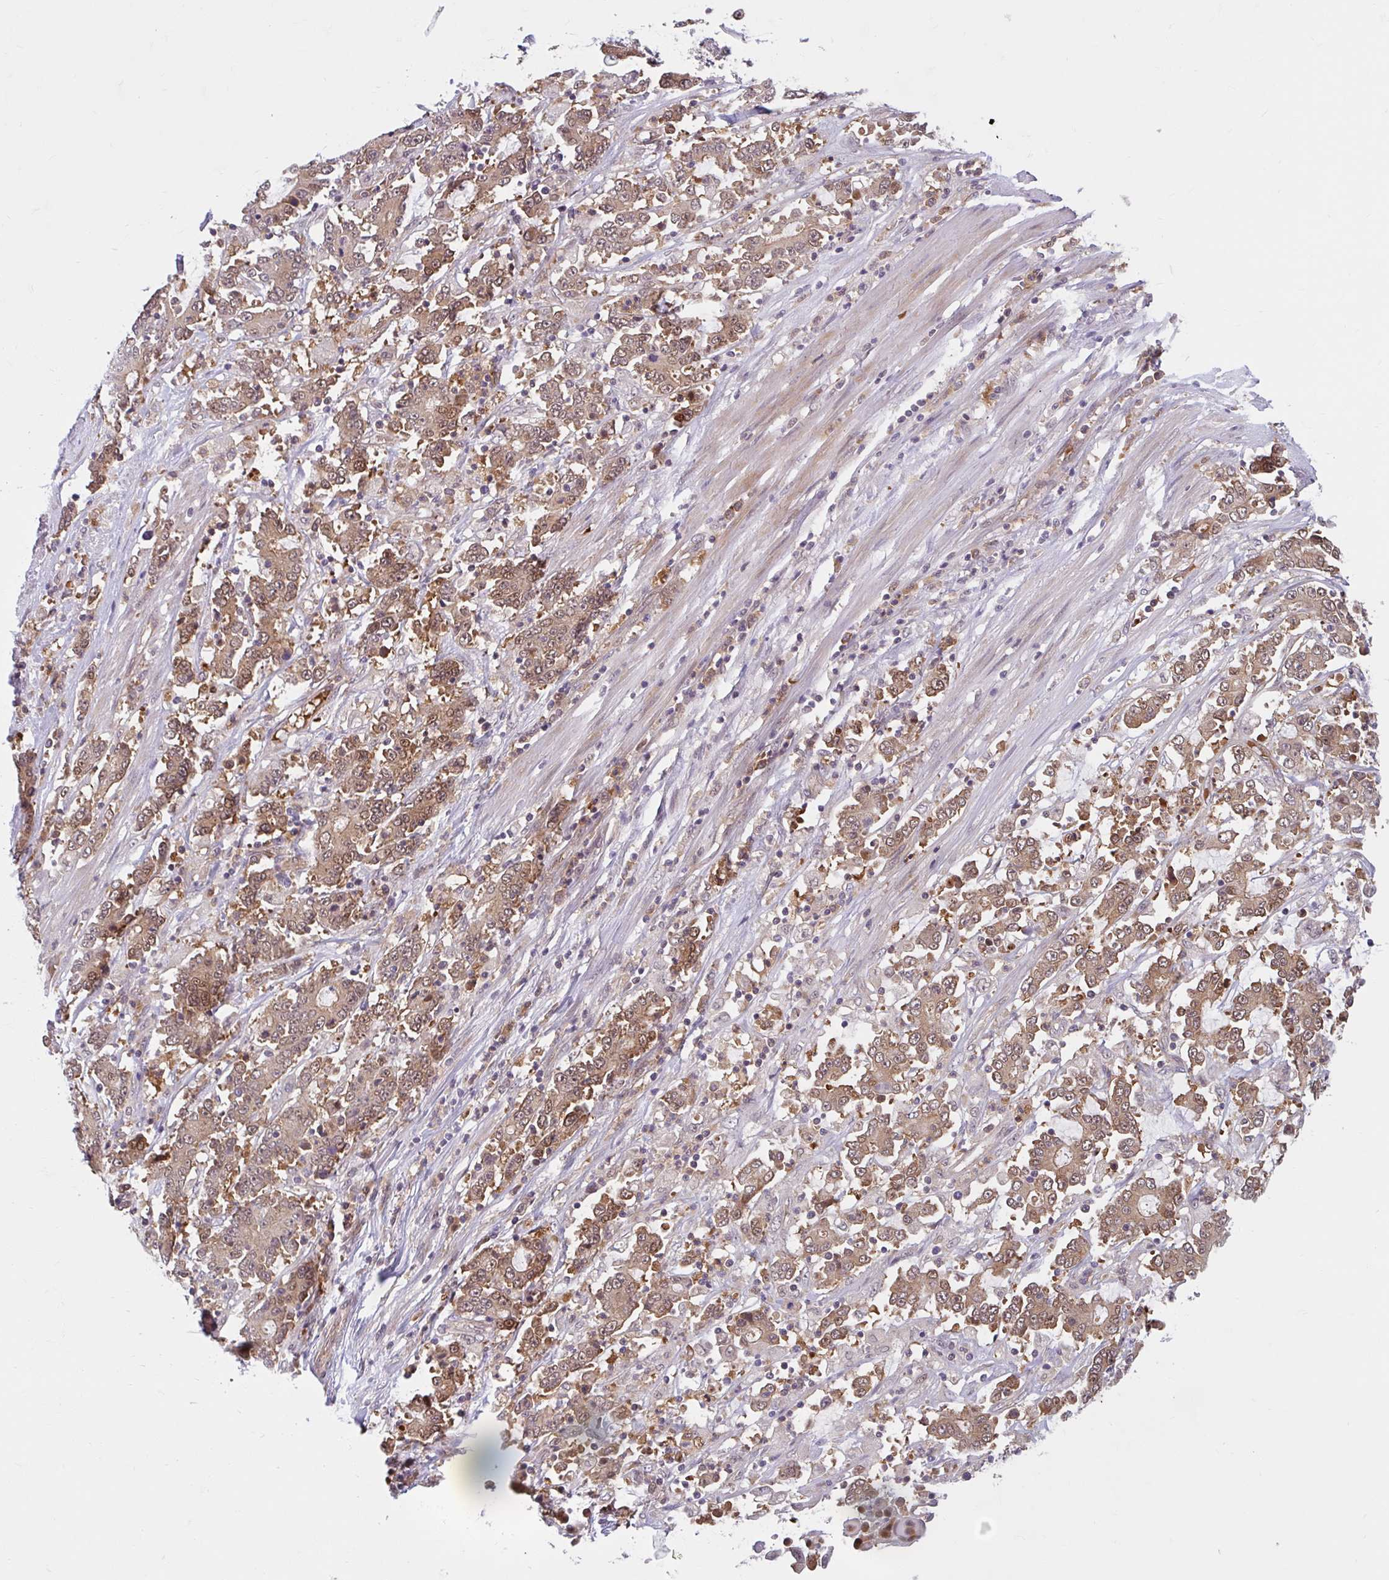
{"staining": {"intensity": "moderate", "quantity": ">75%", "location": "cytoplasmic/membranous"}, "tissue": "stomach cancer", "cell_type": "Tumor cells", "image_type": "cancer", "snomed": [{"axis": "morphology", "description": "Adenocarcinoma, NOS"}, {"axis": "topography", "description": "Stomach, upper"}], "caption": "The immunohistochemical stain shows moderate cytoplasmic/membranous staining in tumor cells of stomach cancer tissue.", "gene": "HMBS", "patient": {"sex": "male", "age": 68}}